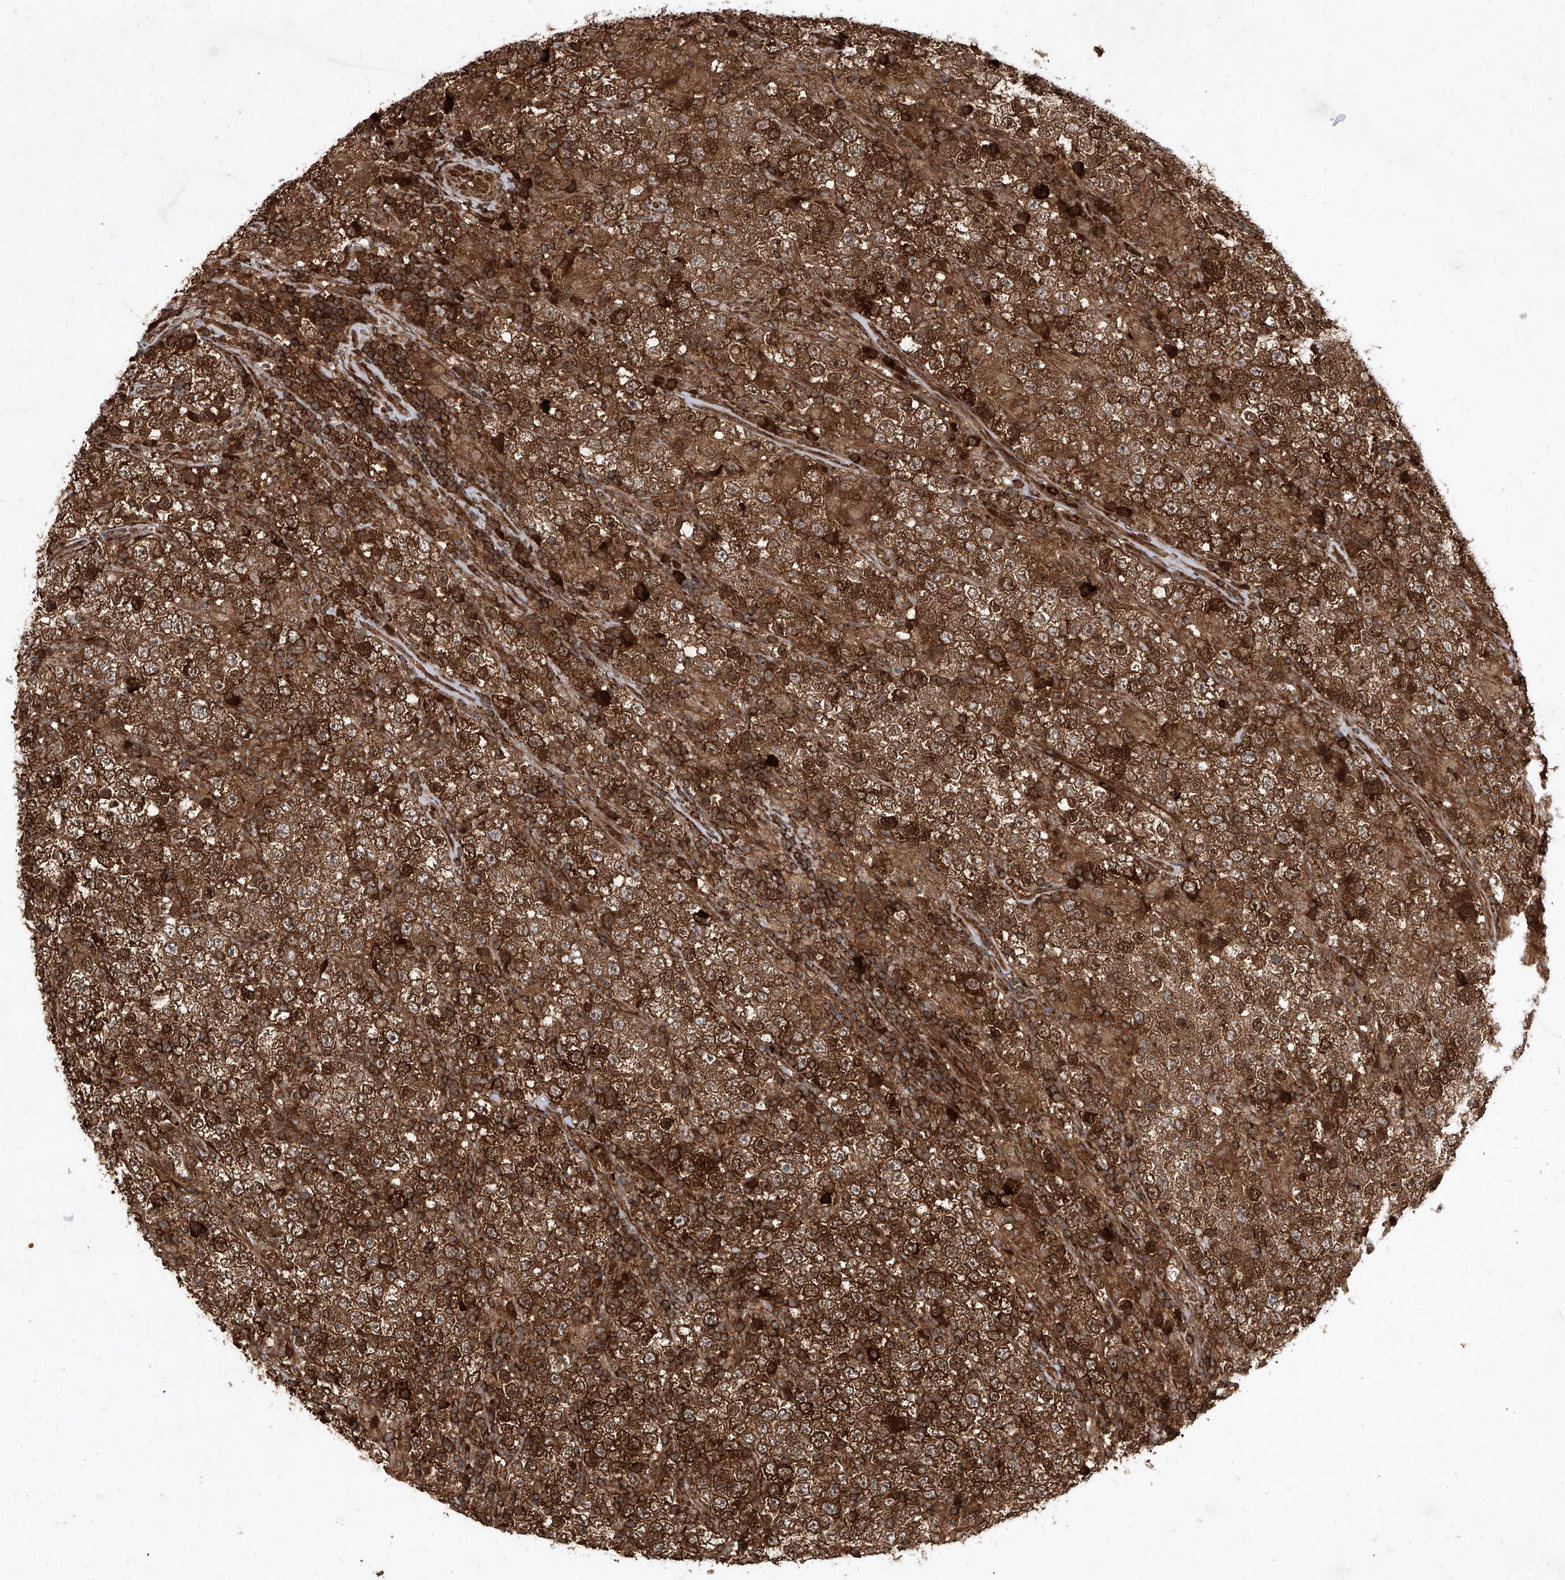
{"staining": {"intensity": "strong", "quantity": ">75%", "location": "cytoplasmic/membranous,nuclear"}, "tissue": "testis cancer", "cell_type": "Tumor cells", "image_type": "cancer", "snomed": [{"axis": "morphology", "description": "Normal tissue, NOS"}, {"axis": "morphology", "description": "Urothelial carcinoma, High grade"}, {"axis": "morphology", "description": "Seminoma, NOS"}, {"axis": "morphology", "description": "Carcinoma, Embryonal, NOS"}, {"axis": "topography", "description": "Urinary bladder"}, {"axis": "topography", "description": "Testis"}], "caption": "Human high-grade urothelial carcinoma (testis) stained with a brown dye displays strong cytoplasmic/membranous and nuclear positive expression in approximately >75% of tumor cells.", "gene": "MAGED2", "patient": {"sex": "male", "age": 41}}